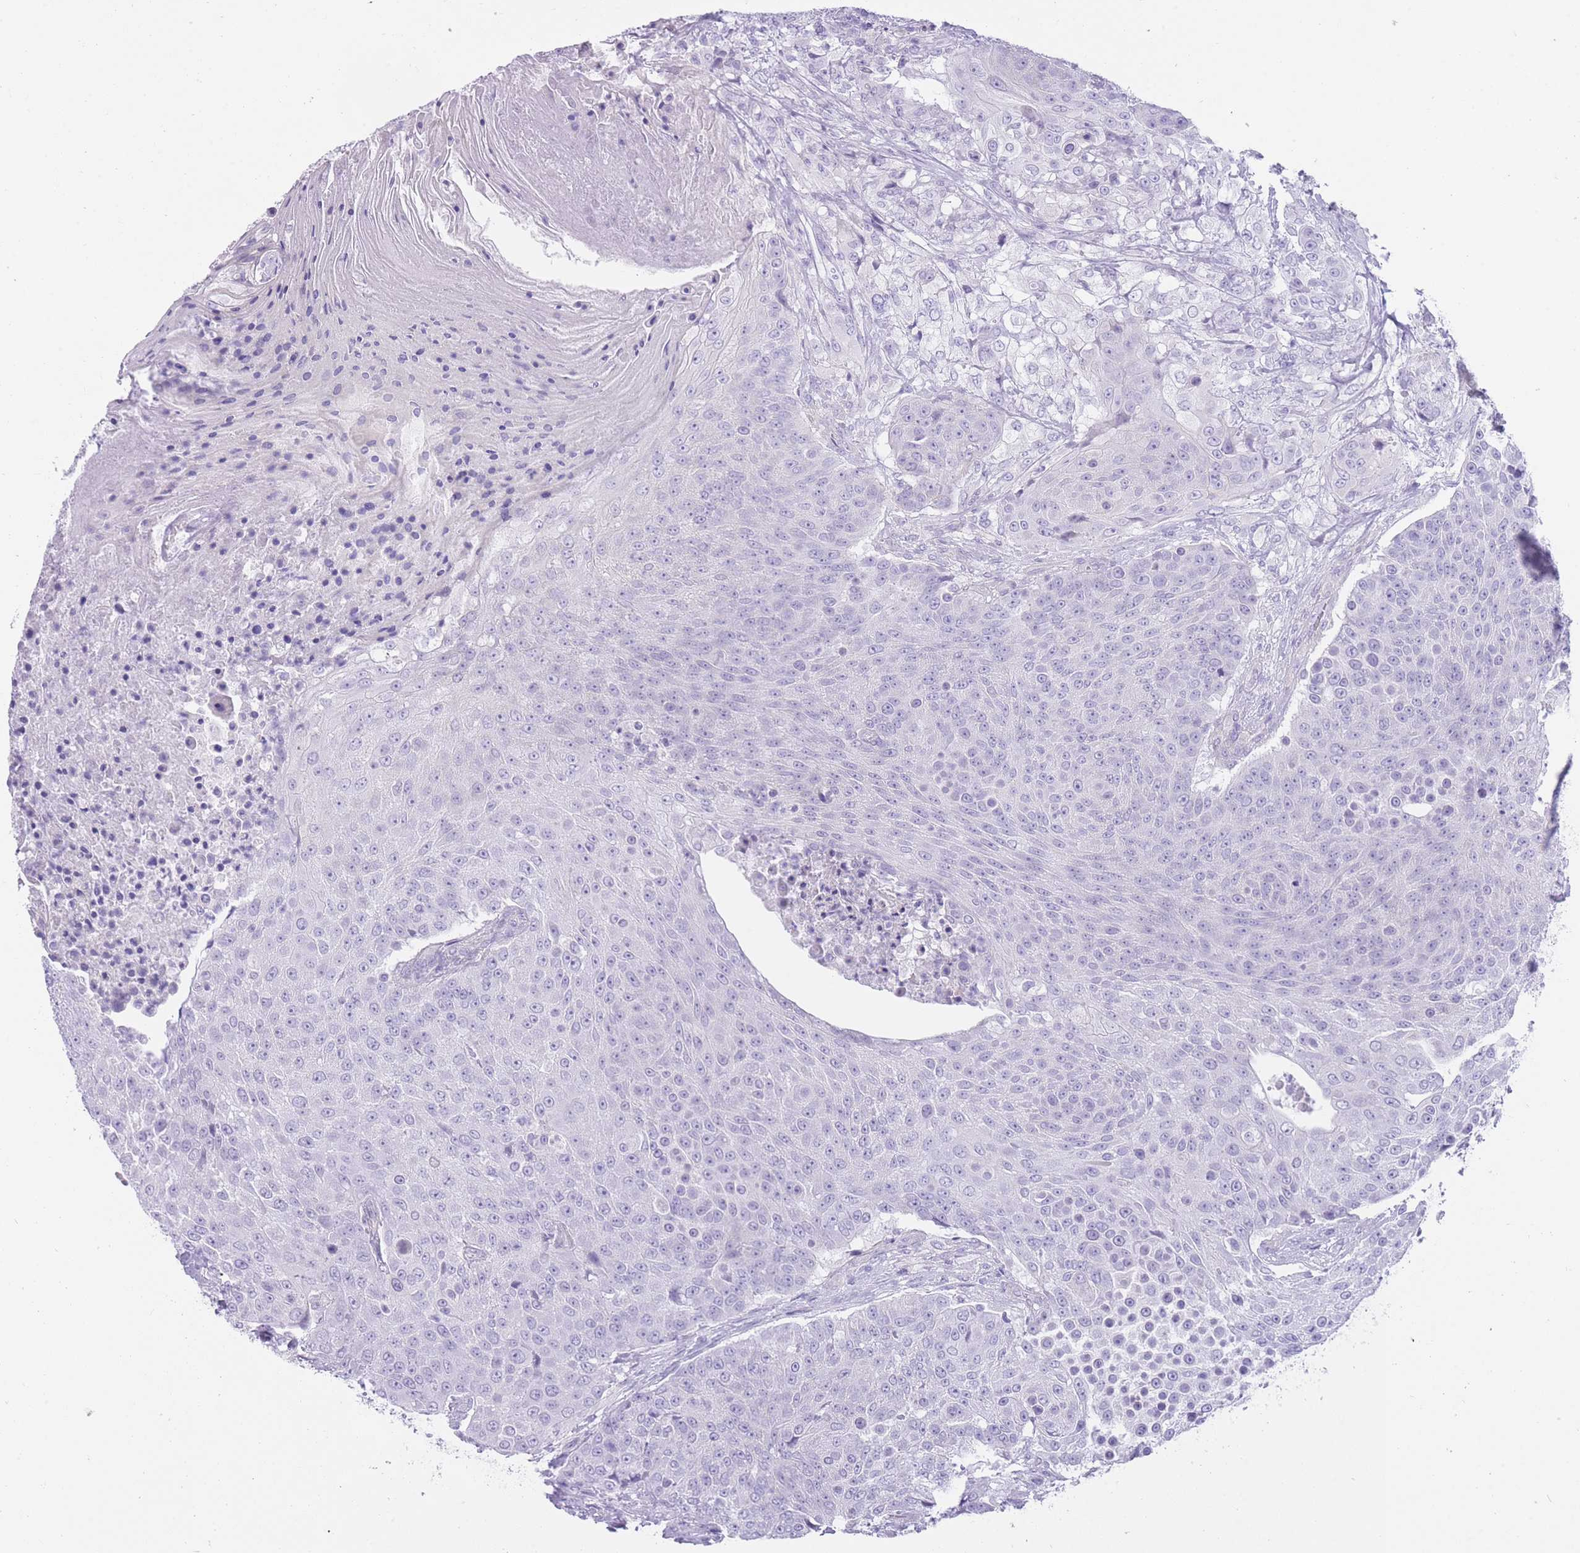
{"staining": {"intensity": "negative", "quantity": "none", "location": "none"}, "tissue": "urothelial cancer", "cell_type": "Tumor cells", "image_type": "cancer", "snomed": [{"axis": "morphology", "description": "Urothelial carcinoma, High grade"}, {"axis": "topography", "description": "Urinary bladder"}], "caption": "IHC of human urothelial carcinoma (high-grade) exhibits no staining in tumor cells.", "gene": "OR11H12", "patient": {"sex": "female", "age": 63}}